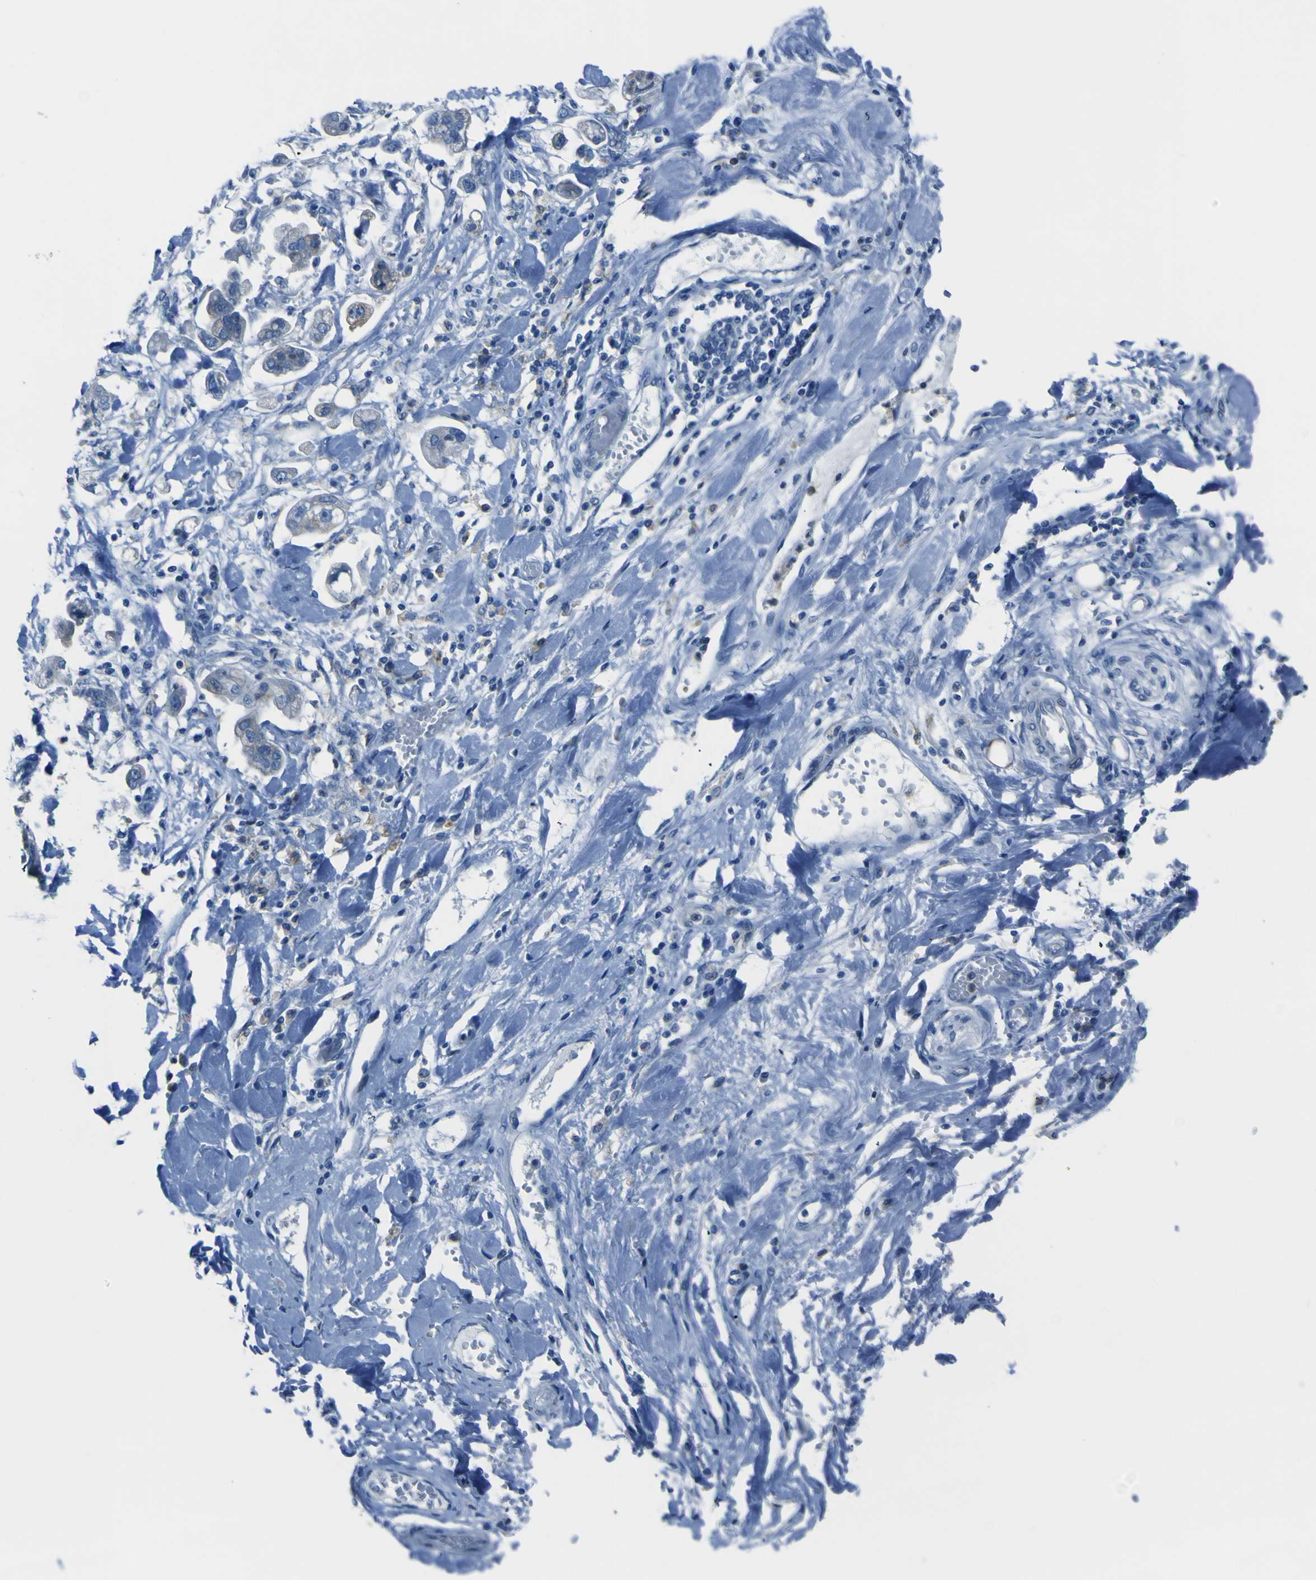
{"staining": {"intensity": "weak", "quantity": "<25%", "location": "cytoplasmic/membranous"}, "tissue": "stomach cancer", "cell_type": "Tumor cells", "image_type": "cancer", "snomed": [{"axis": "morphology", "description": "Adenocarcinoma, NOS"}, {"axis": "topography", "description": "Stomach"}], "caption": "Human stomach cancer (adenocarcinoma) stained for a protein using immunohistochemistry (IHC) exhibits no positivity in tumor cells.", "gene": "ACSL1", "patient": {"sex": "male", "age": 62}}